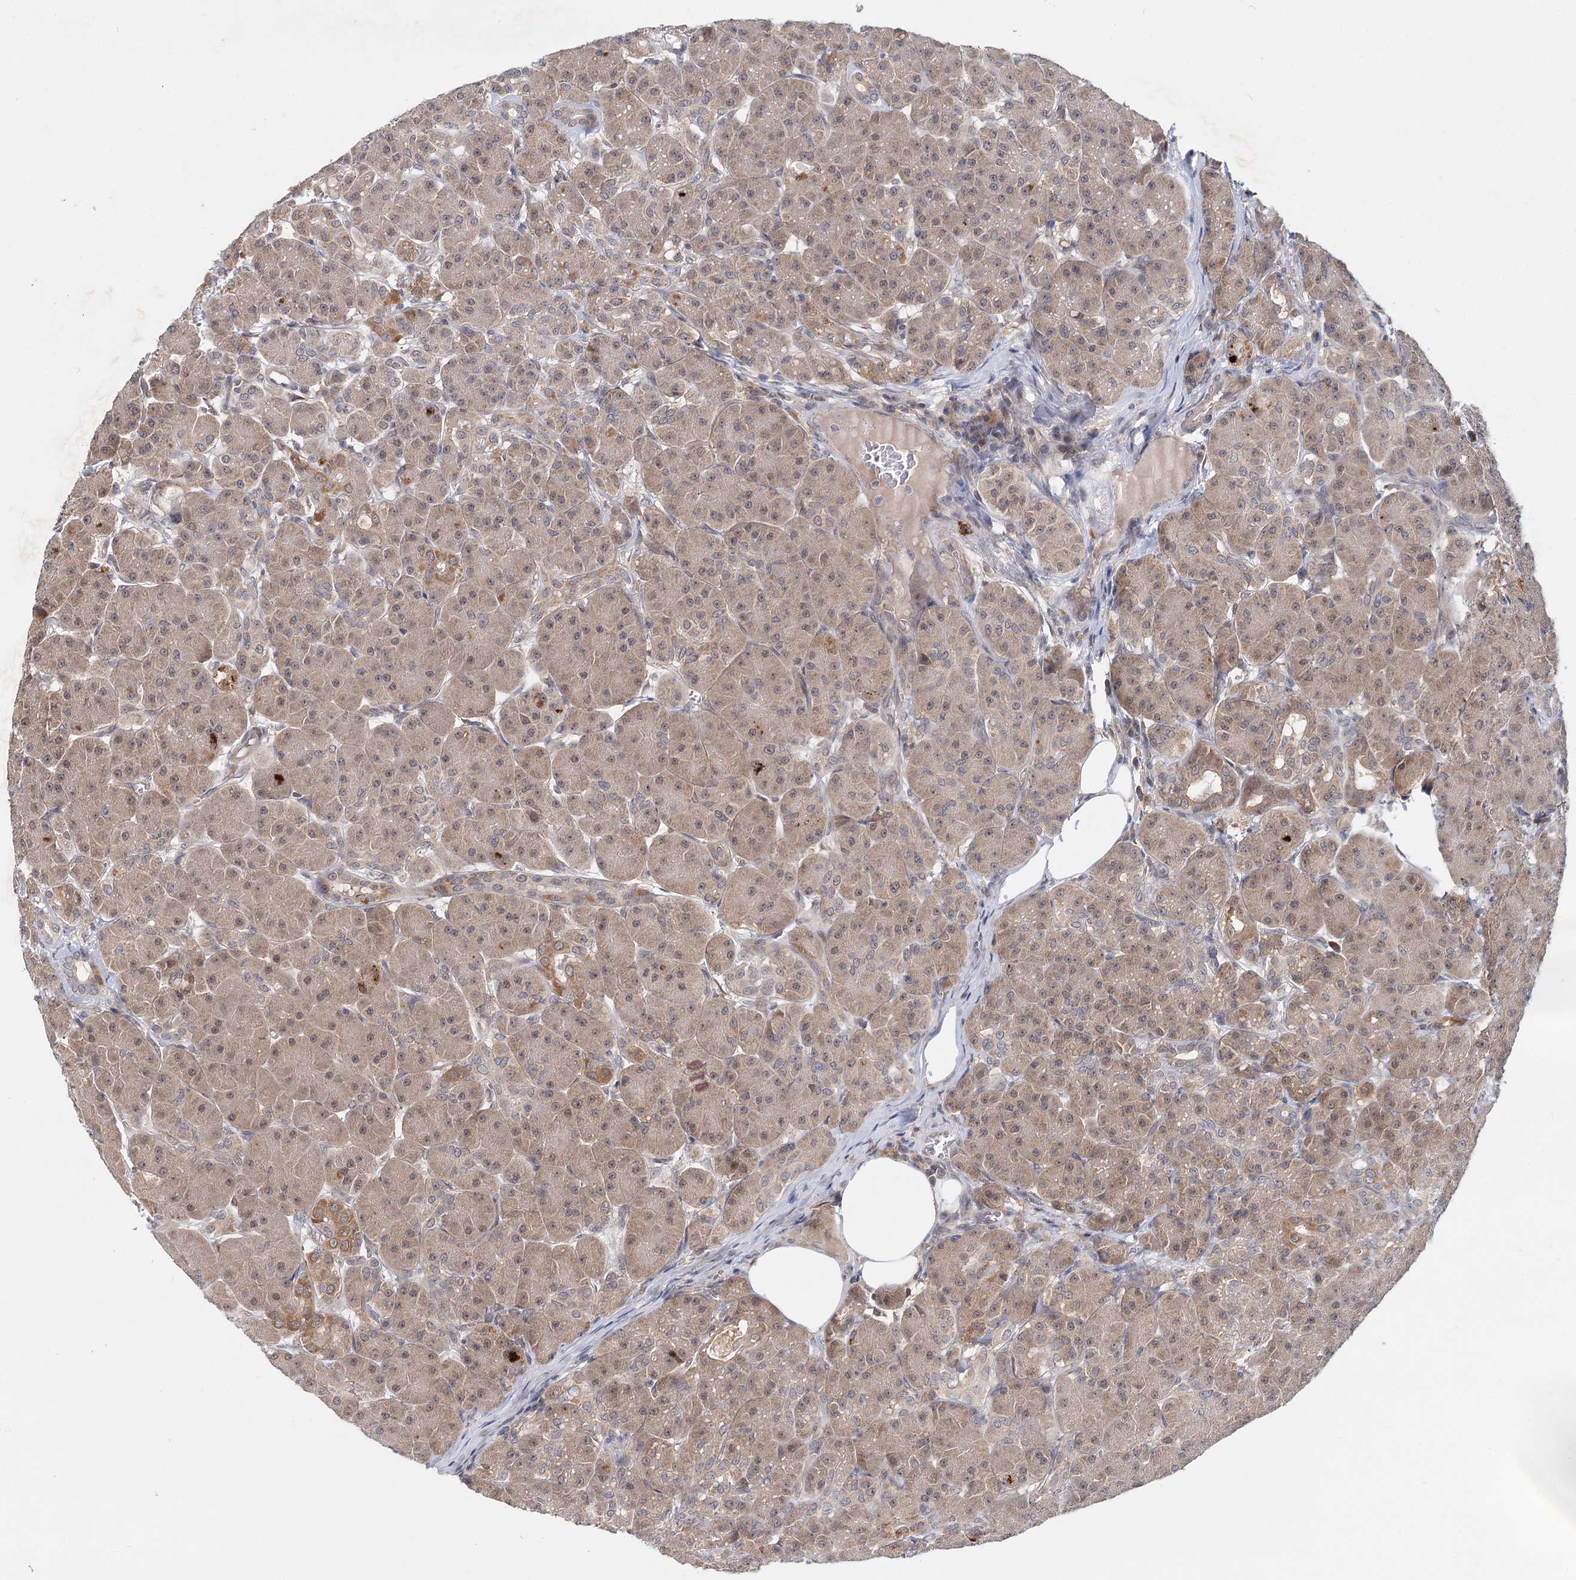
{"staining": {"intensity": "moderate", "quantity": "25%-75%", "location": "cytoplasmic/membranous,nuclear"}, "tissue": "pancreas", "cell_type": "Exocrine glandular cells", "image_type": "normal", "snomed": [{"axis": "morphology", "description": "Normal tissue, NOS"}, {"axis": "topography", "description": "Pancreas"}], "caption": "This photomicrograph exhibits normal pancreas stained with IHC to label a protein in brown. The cytoplasmic/membranous,nuclear of exocrine glandular cells show moderate positivity for the protein. Nuclei are counter-stained blue.", "gene": "AP3B1", "patient": {"sex": "male", "age": 63}}